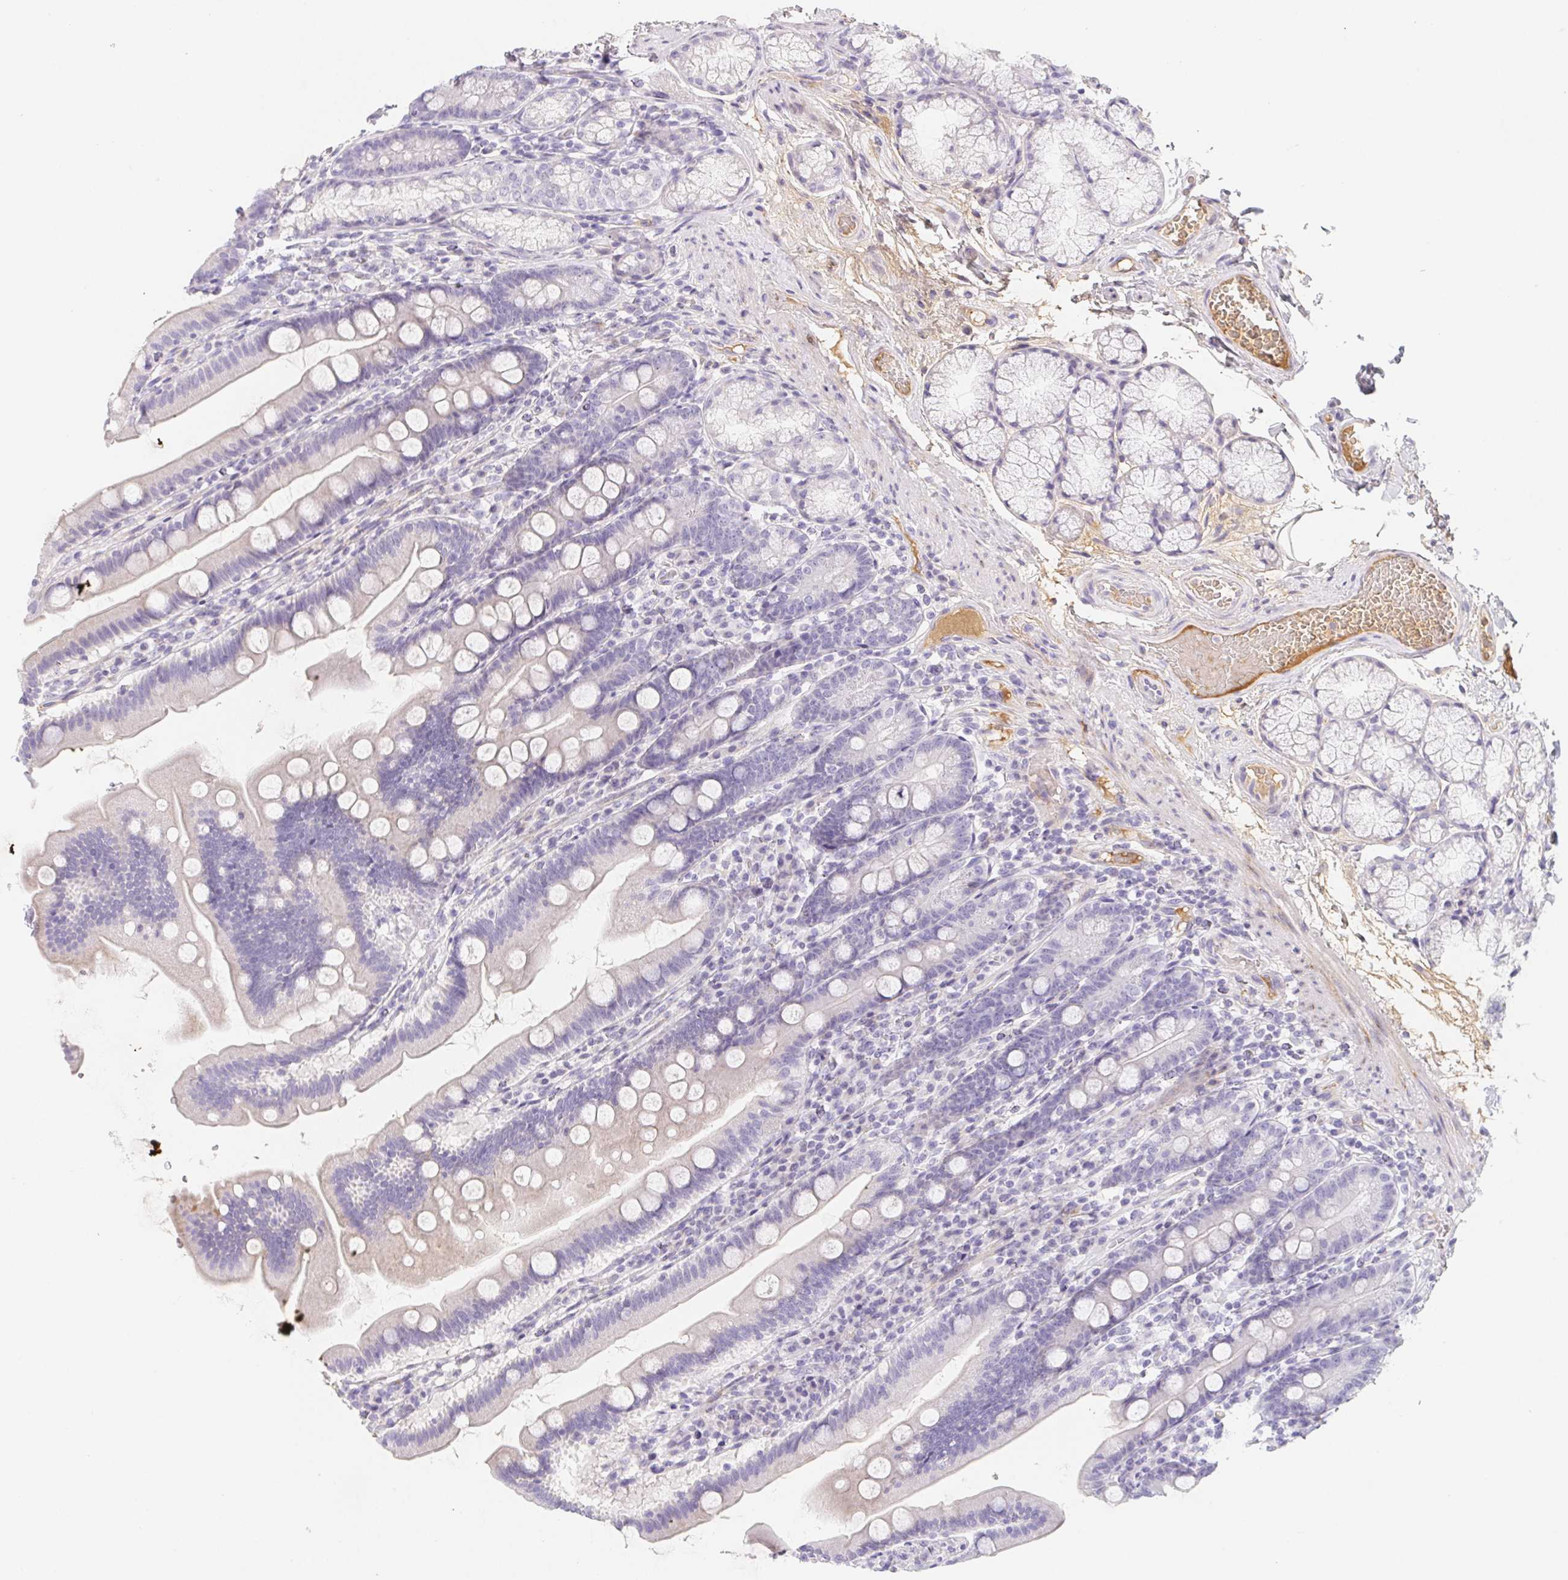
{"staining": {"intensity": "negative", "quantity": "none", "location": "none"}, "tissue": "duodenum", "cell_type": "Glandular cells", "image_type": "normal", "snomed": [{"axis": "morphology", "description": "Normal tissue, NOS"}, {"axis": "topography", "description": "Duodenum"}], "caption": "A histopathology image of human duodenum is negative for staining in glandular cells. The staining is performed using DAB brown chromogen with nuclei counter-stained in using hematoxylin.", "gene": "ITIH2", "patient": {"sex": "female", "age": 67}}